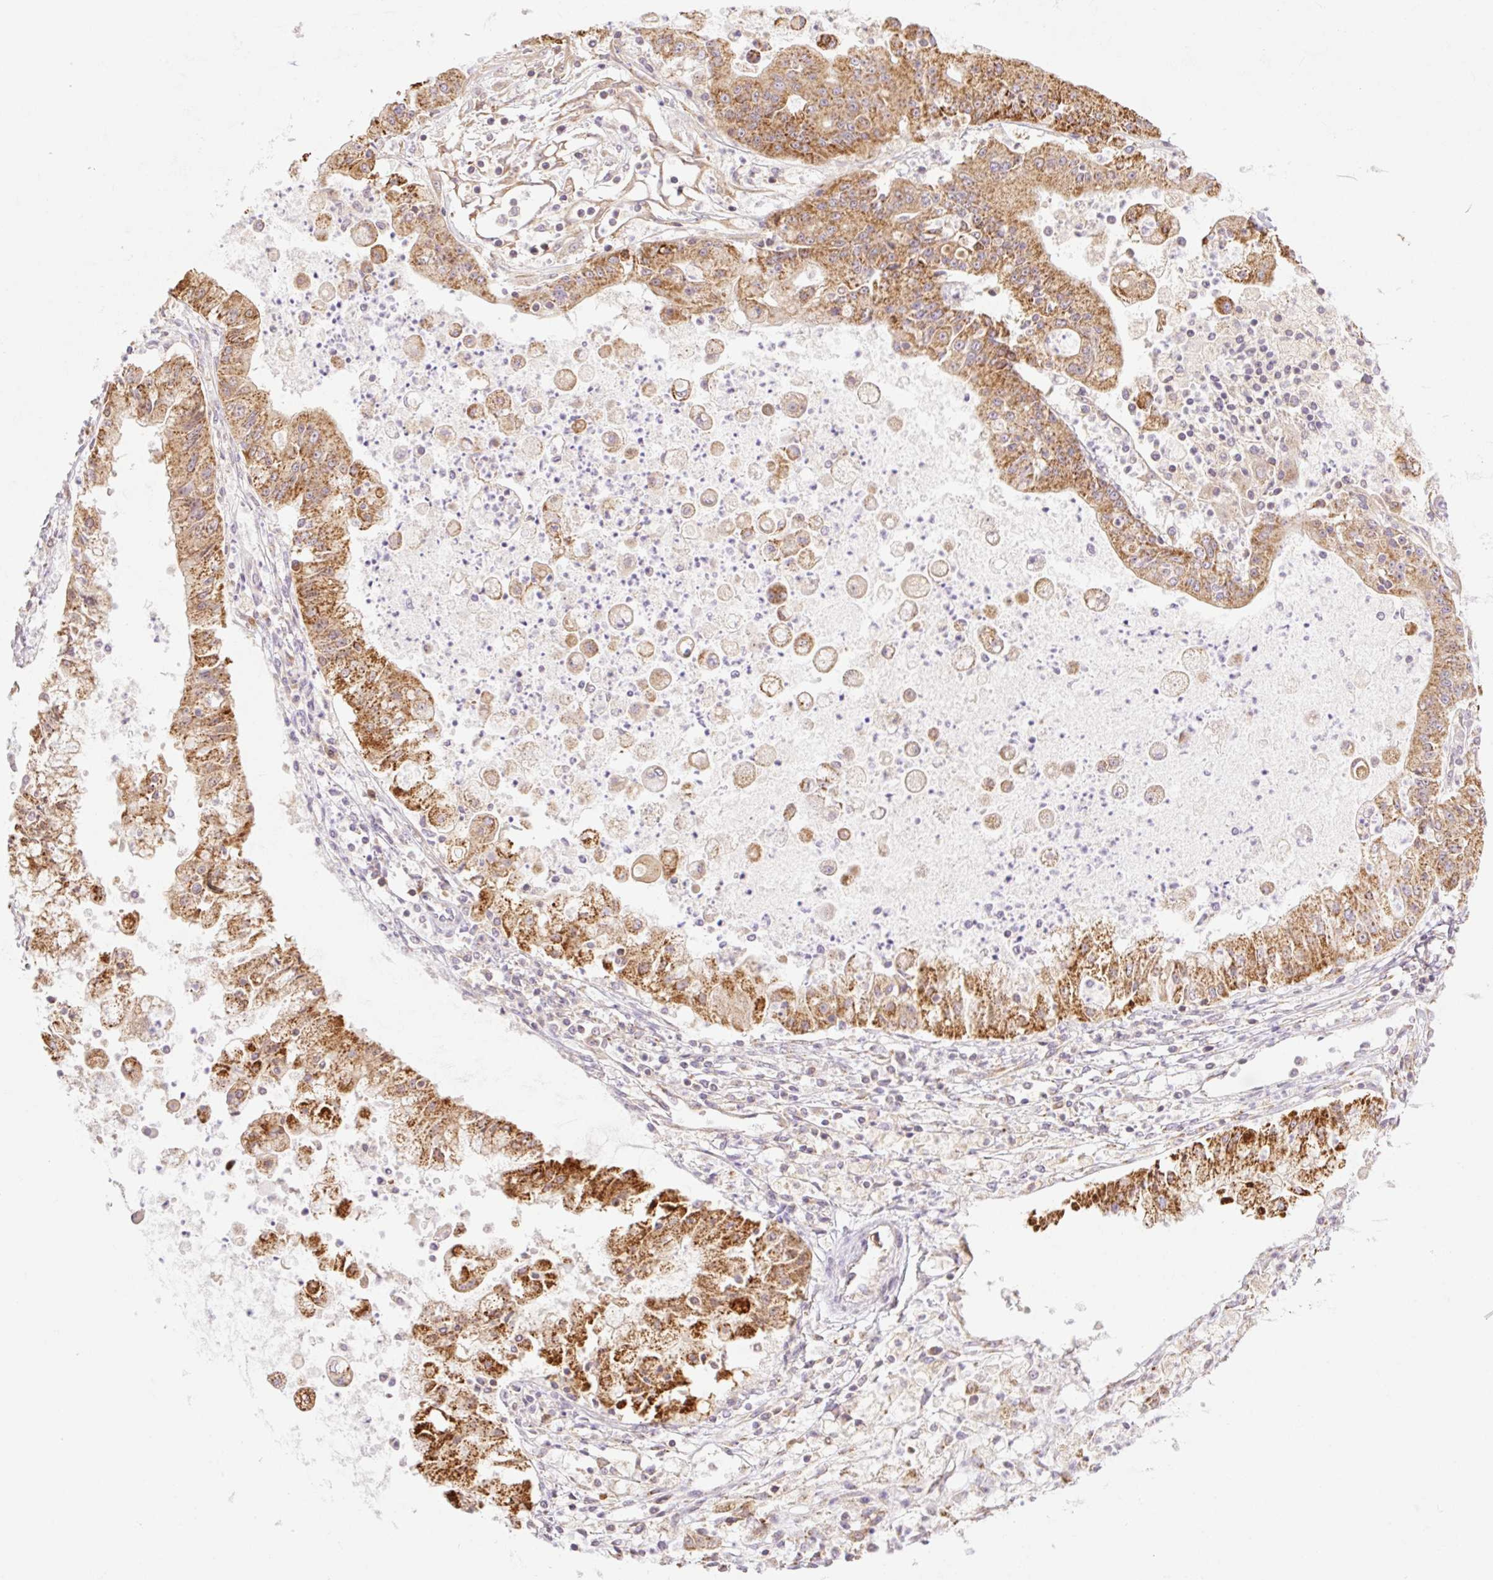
{"staining": {"intensity": "strong", "quantity": ">75%", "location": "cytoplasmic/membranous"}, "tissue": "ovarian cancer", "cell_type": "Tumor cells", "image_type": "cancer", "snomed": [{"axis": "morphology", "description": "Cystadenocarcinoma, mucinous, NOS"}, {"axis": "topography", "description": "Ovary"}], "caption": "Tumor cells display high levels of strong cytoplasmic/membranous staining in about >75% of cells in ovarian cancer (mucinous cystadenocarcinoma).", "gene": "GOSR2", "patient": {"sex": "female", "age": 70}}